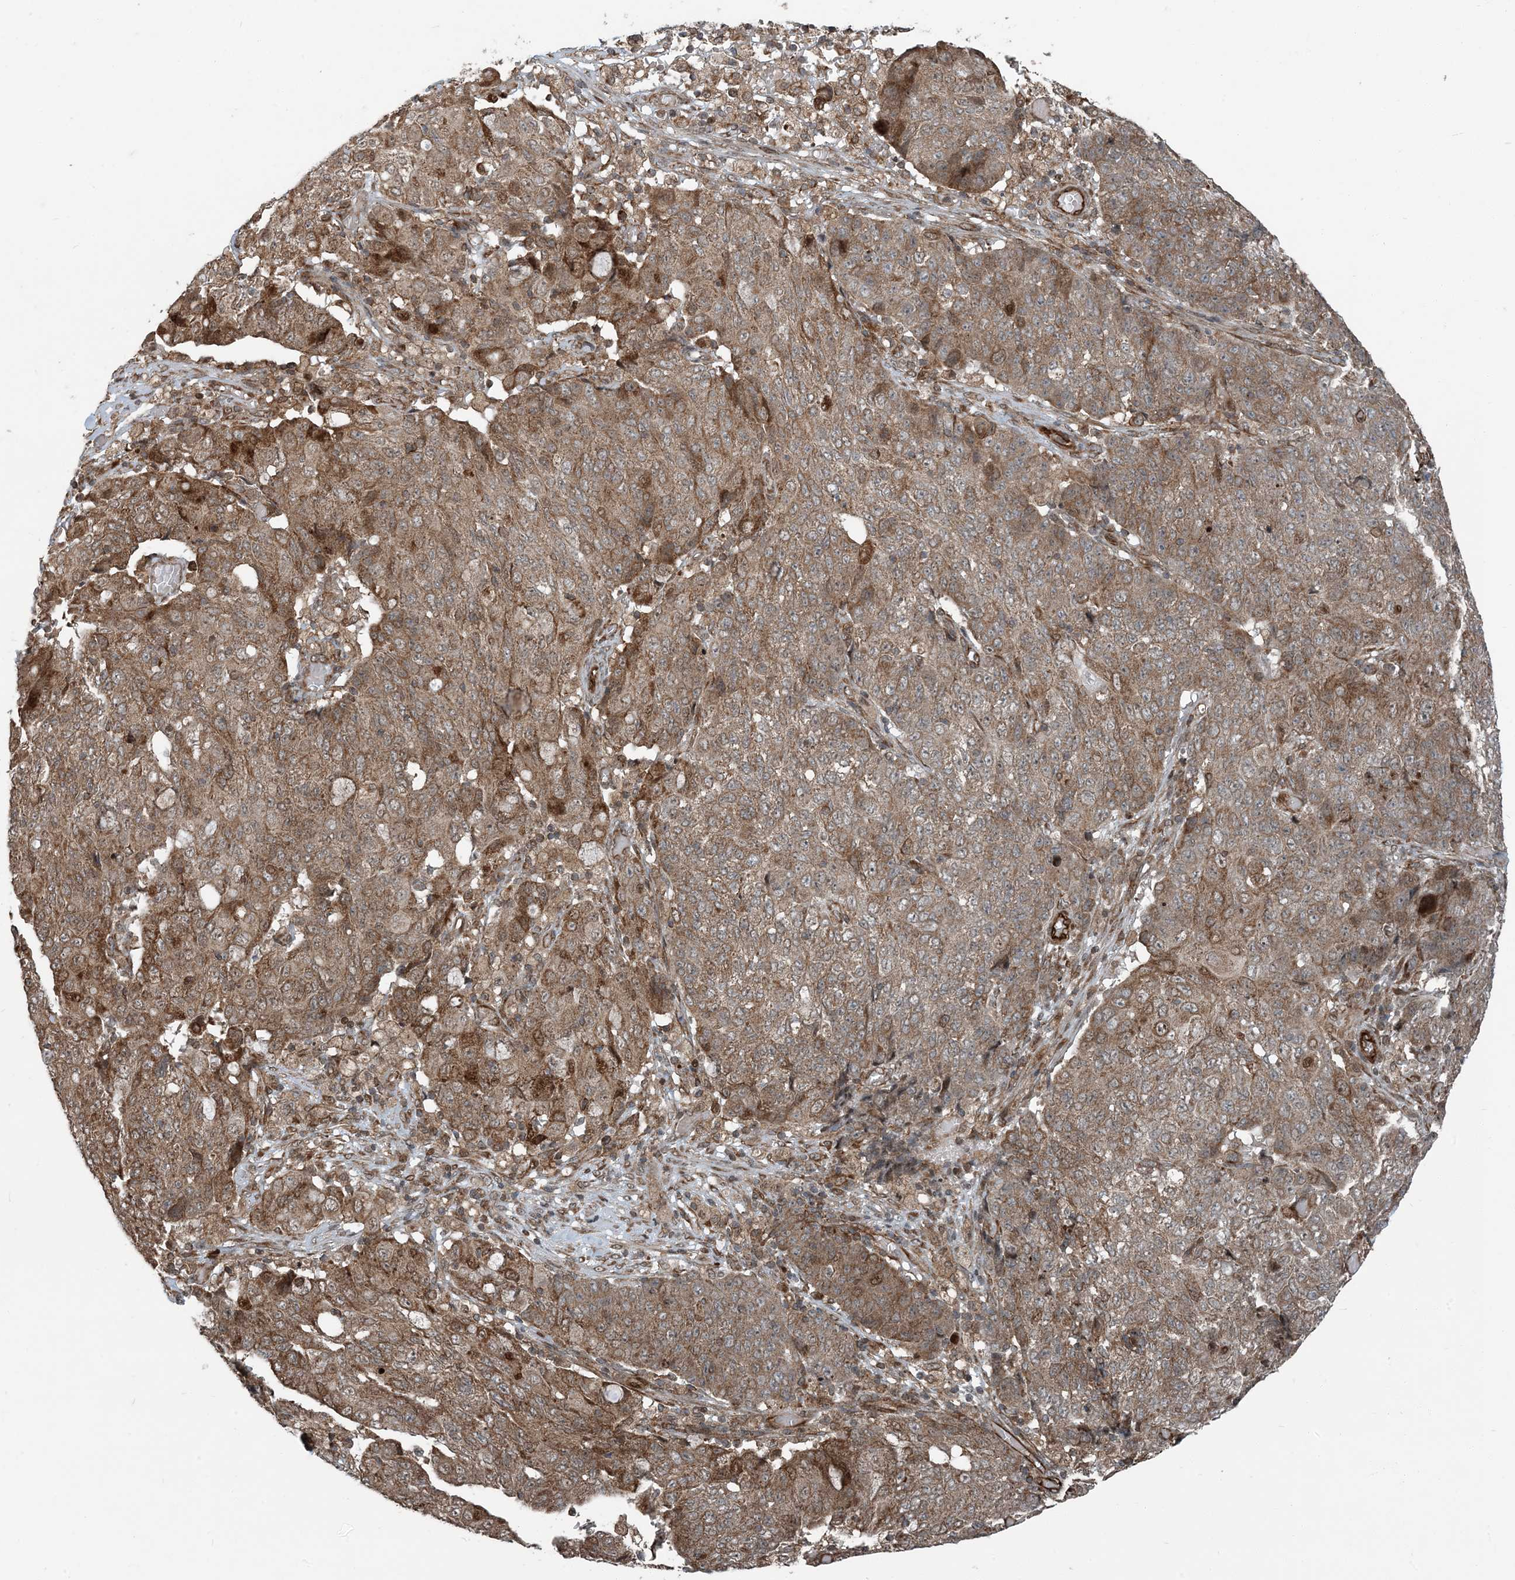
{"staining": {"intensity": "moderate", "quantity": ">75%", "location": "cytoplasmic/membranous"}, "tissue": "ovarian cancer", "cell_type": "Tumor cells", "image_type": "cancer", "snomed": [{"axis": "morphology", "description": "Carcinoma, endometroid"}, {"axis": "topography", "description": "Ovary"}], "caption": "Brown immunohistochemical staining in human ovarian cancer (endometroid carcinoma) exhibits moderate cytoplasmic/membranous expression in about >75% of tumor cells.", "gene": "EDEM2", "patient": {"sex": "female", "age": 42}}